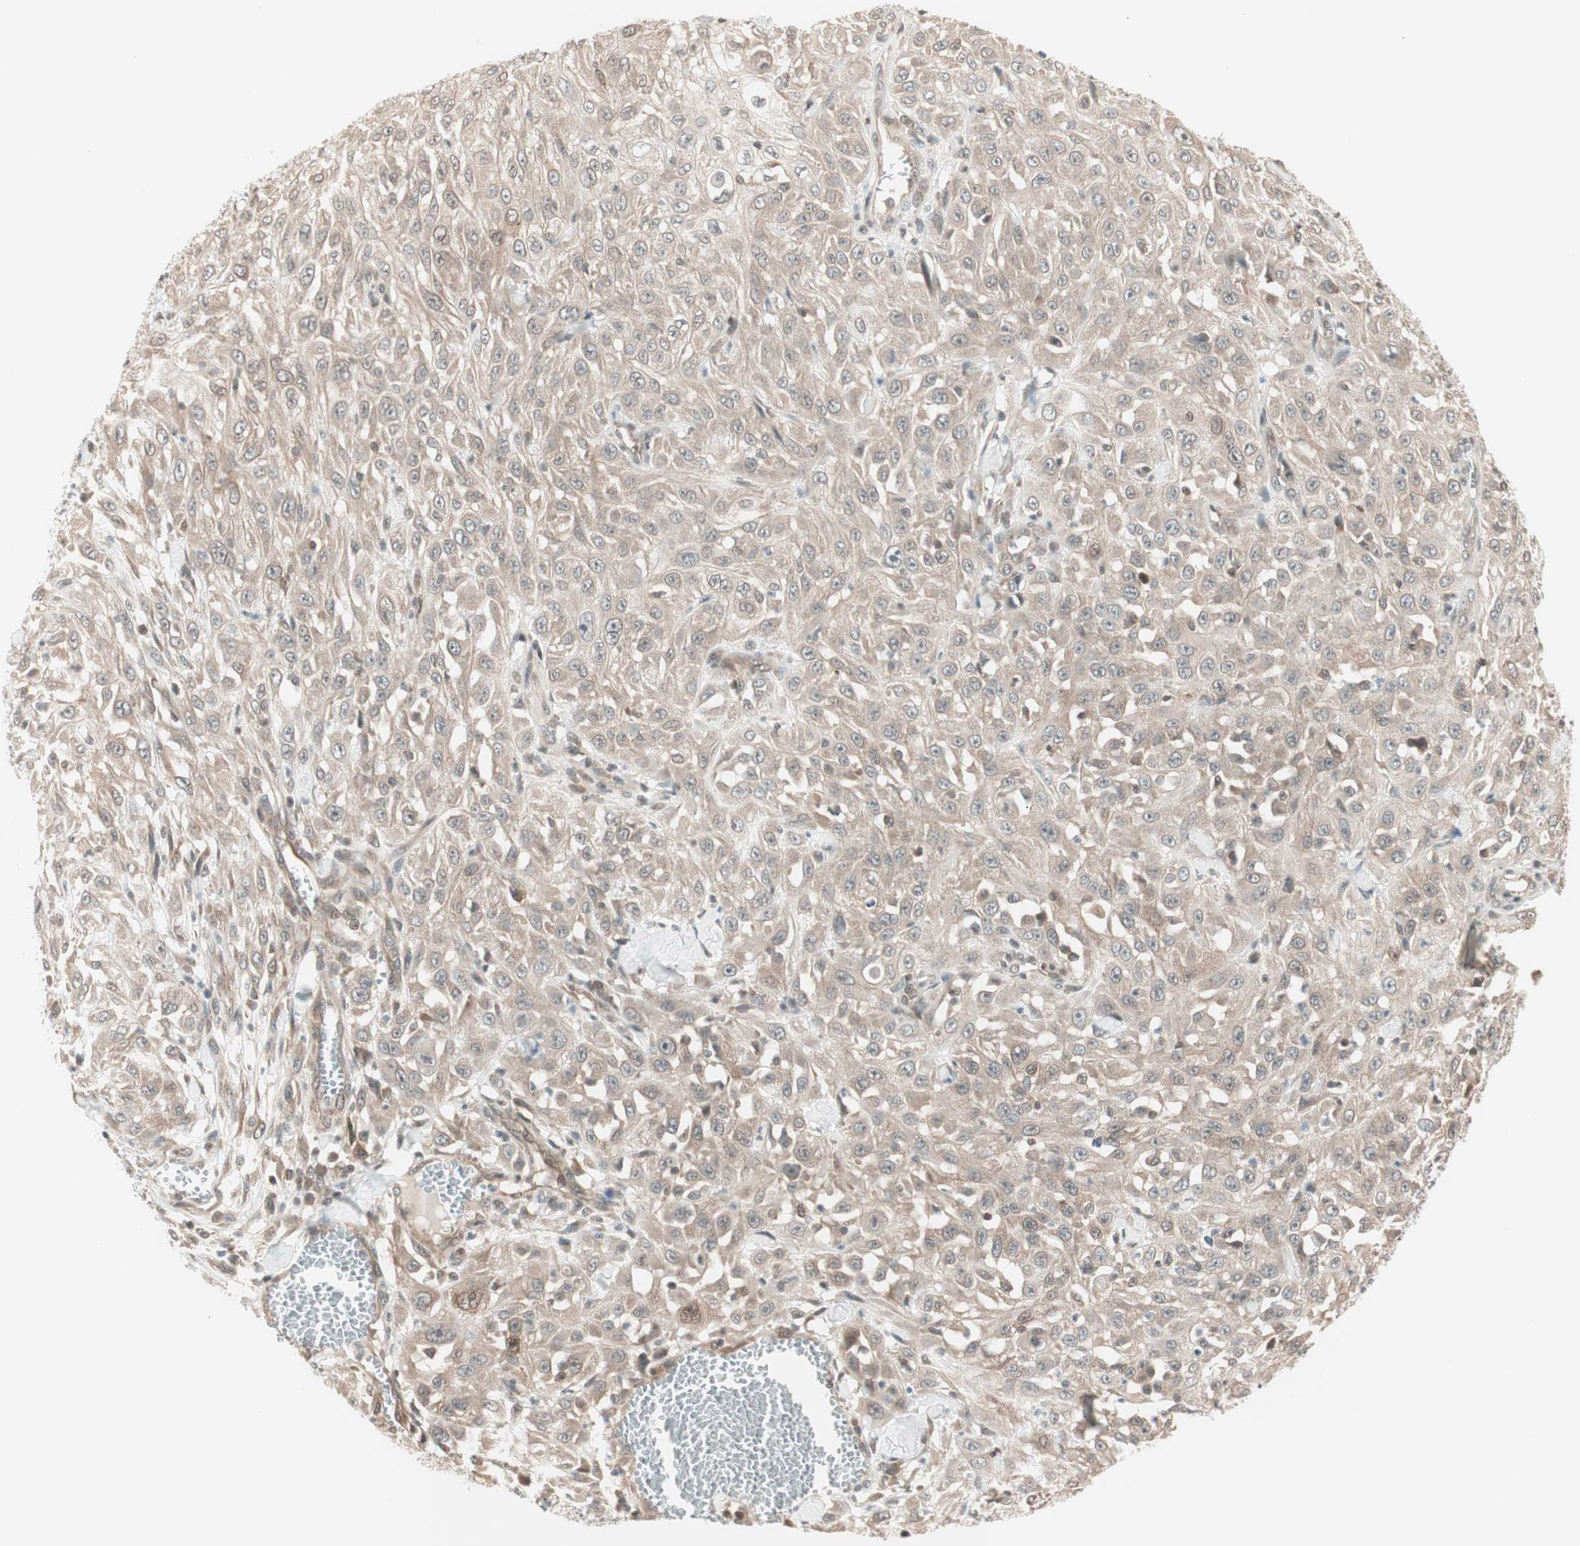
{"staining": {"intensity": "weak", "quantity": ">75%", "location": "cytoplasmic/membranous"}, "tissue": "skin cancer", "cell_type": "Tumor cells", "image_type": "cancer", "snomed": [{"axis": "morphology", "description": "Squamous cell carcinoma, NOS"}, {"axis": "morphology", "description": "Squamous cell carcinoma, metastatic, NOS"}, {"axis": "topography", "description": "Skin"}, {"axis": "topography", "description": "Lymph node"}], "caption": "Squamous cell carcinoma (skin) stained for a protein (brown) reveals weak cytoplasmic/membranous positive staining in approximately >75% of tumor cells.", "gene": "UBE2I", "patient": {"sex": "male", "age": 75}}